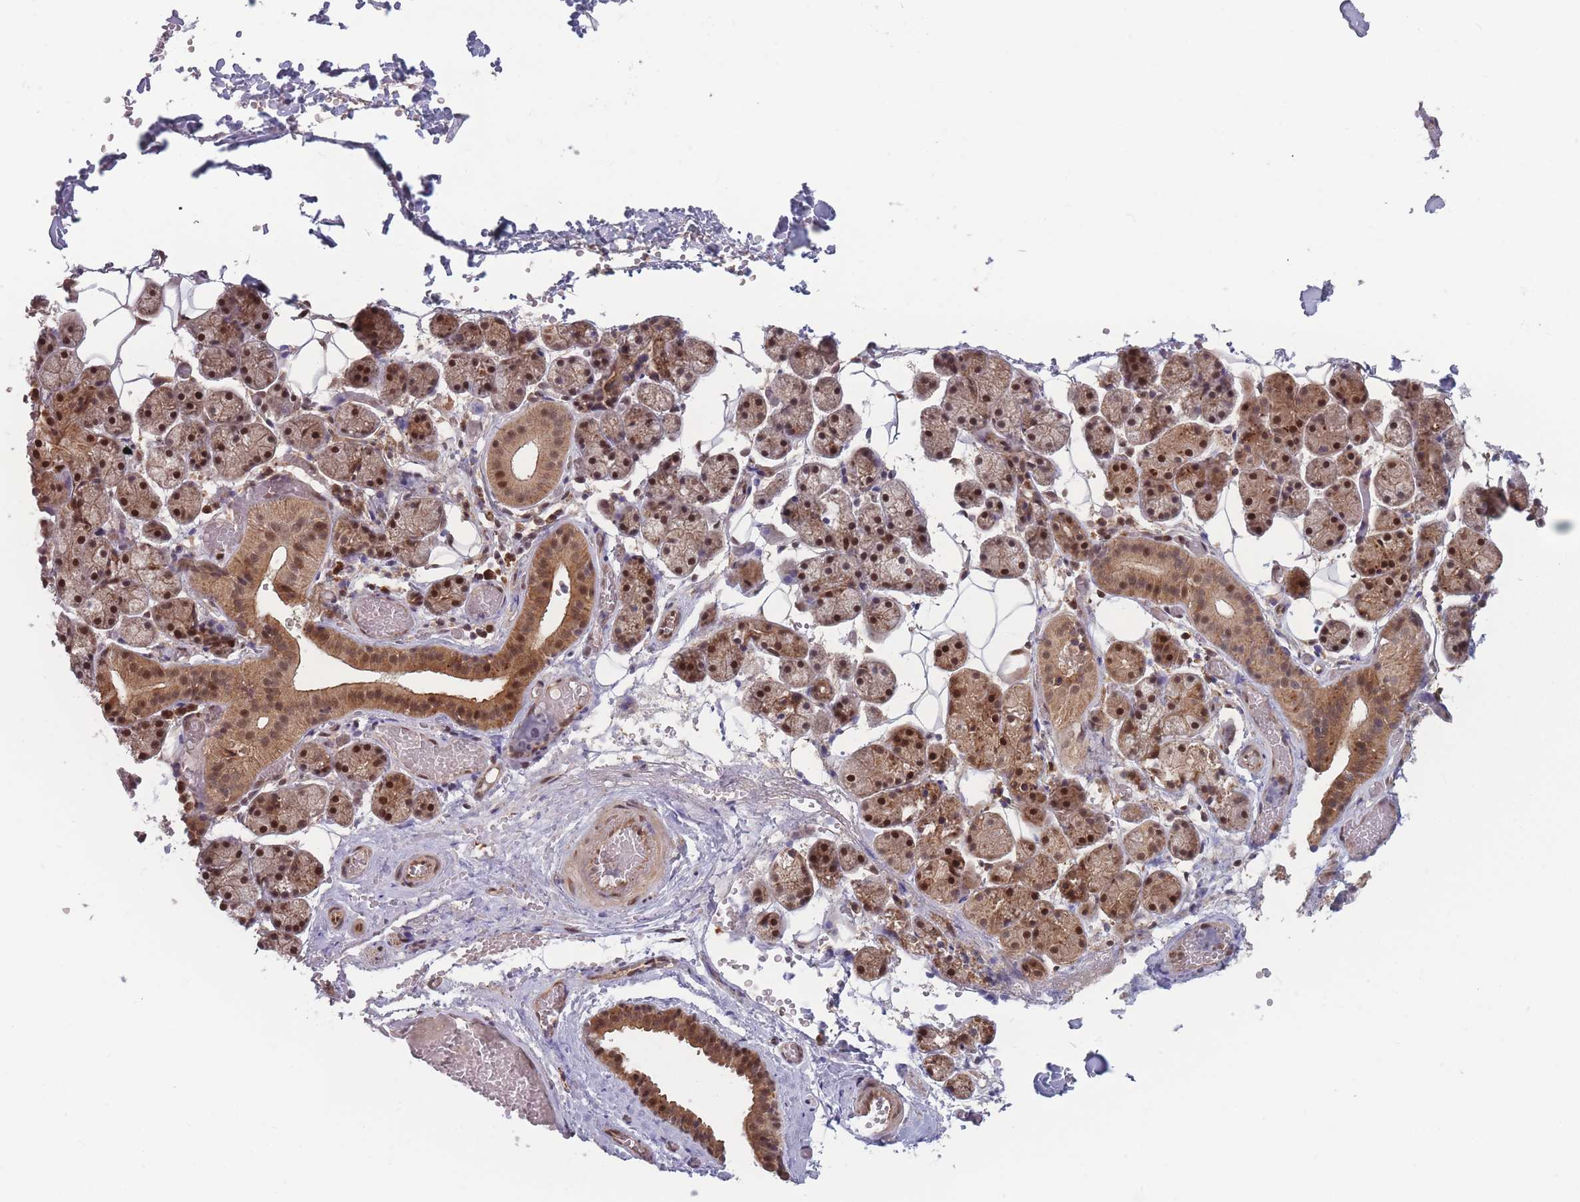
{"staining": {"intensity": "strong", "quantity": ">75%", "location": "cytoplasmic/membranous,nuclear"}, "tissue": "salivary gland", "cell_type": "Glandular cells", "image_type": "normal", "snomed": [{"axis": "morphology", "description": "Normal tissue, NOS"}, {"axis": "topography", "description": "Salivary gland"}], "caption": "Protein expression analysis of unremarkable human salivary gland reveals strong cytoplasmic/membranous,nuclear staining in approximately >75% of glandular cells. (brown staining indicates protein expression, while blue staining denotes nuclei).", "gene": "RPS18", "patient": {"sex": "female", "age": 33}}